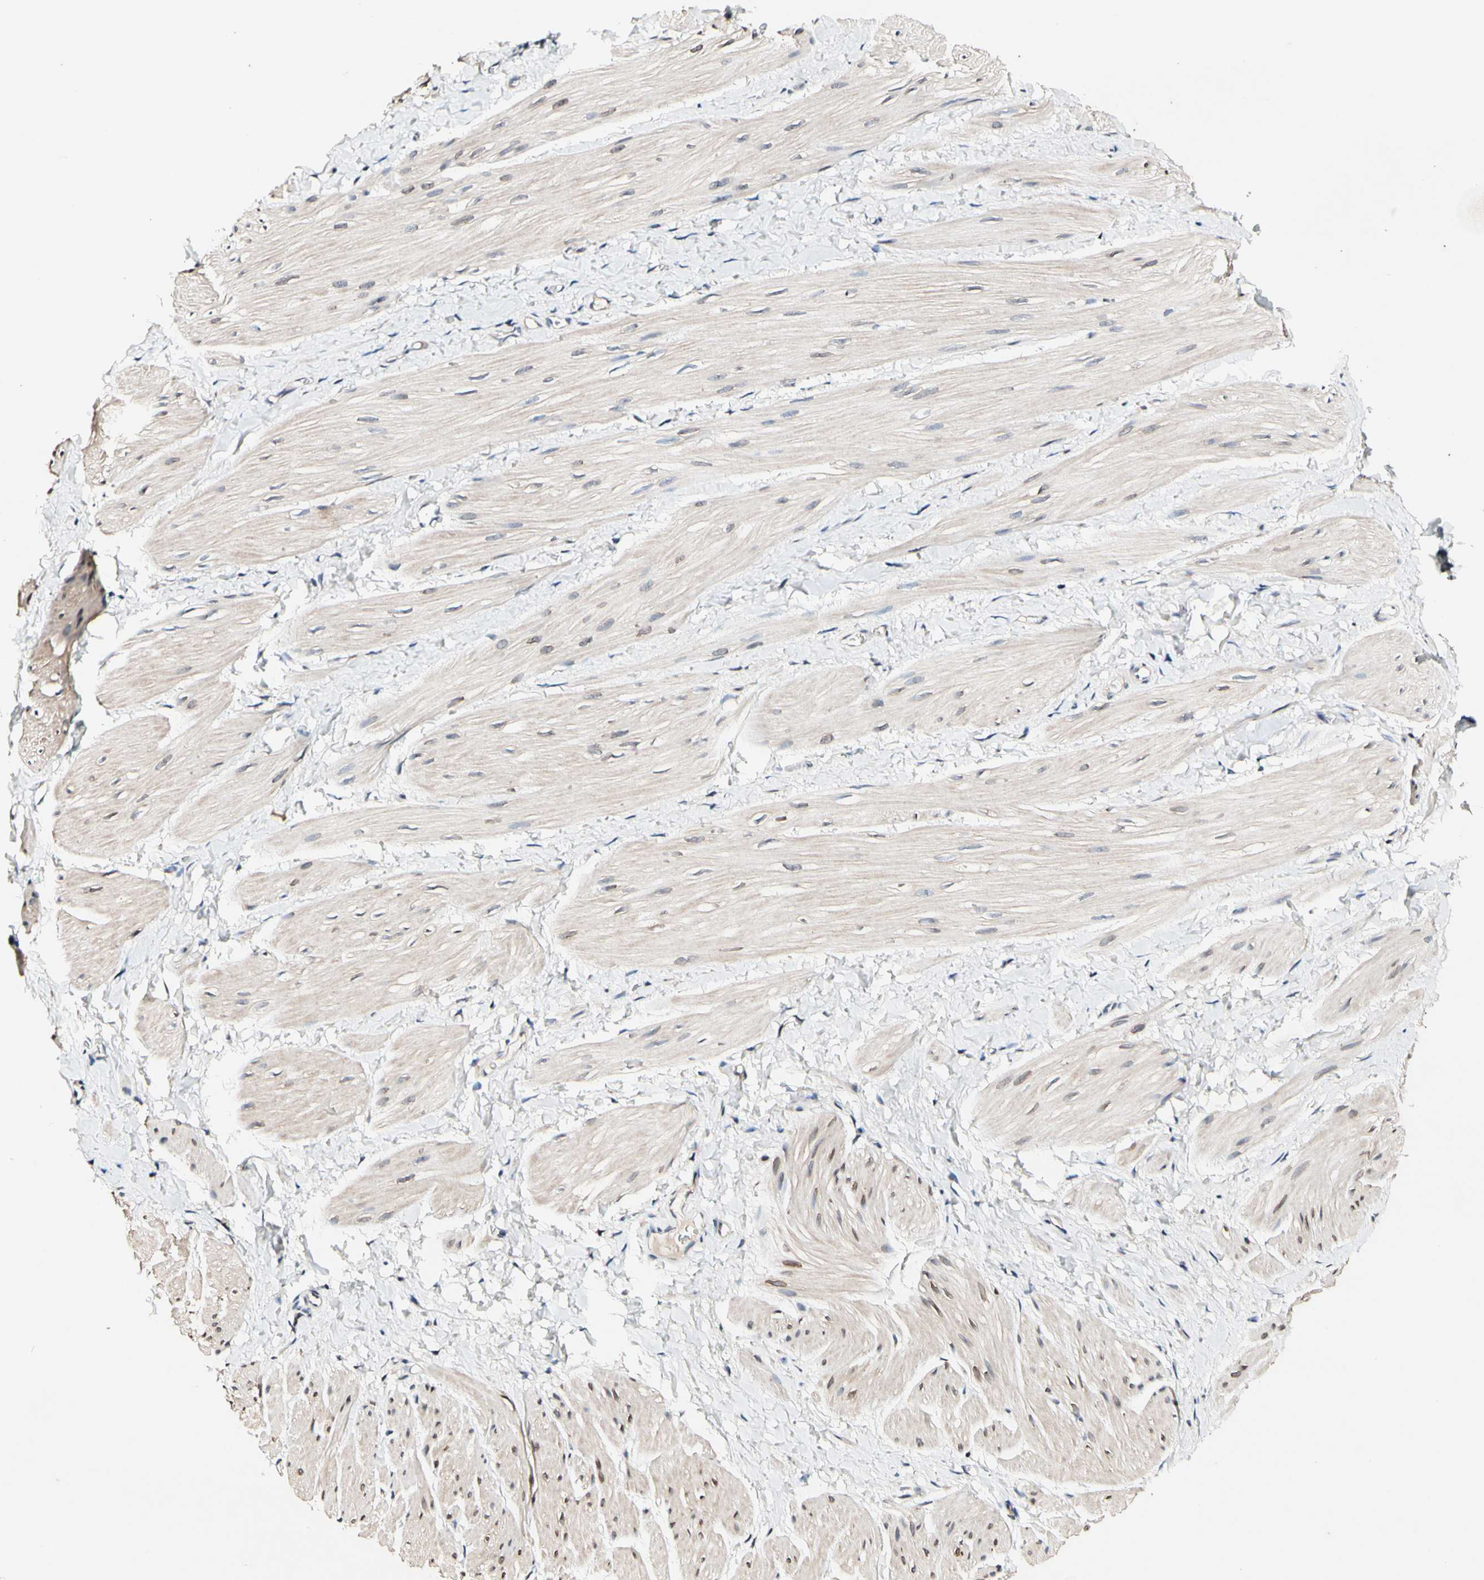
{"staining": {"intensity": "weak", "quantity": "25%-75%", "location": "cytoplasmic/membranous,nuclear"}, "tissue": "smooth muscle", "cell_type": "Smooth muscle cells", "image_type": "normal", "snomed": [{"axis": "morphology", "description": "Normal tissue, NOS"}, {"axis": "topography", "description": "Smooth muscle"}], "caption": "Protein analysis of normal smooth muscle exhibits weak cytoplasmic/membranous,nuclear positivity in approximately 25%-75% of smooth muscle cells. The staining was performed using DAB to visualize the protein expression in brown, while the nuclei were stained in blue with hematoxylin (Magnification: 20x).", "gene": "SOX30", "patient": {"sex": "male", "age": 16}}